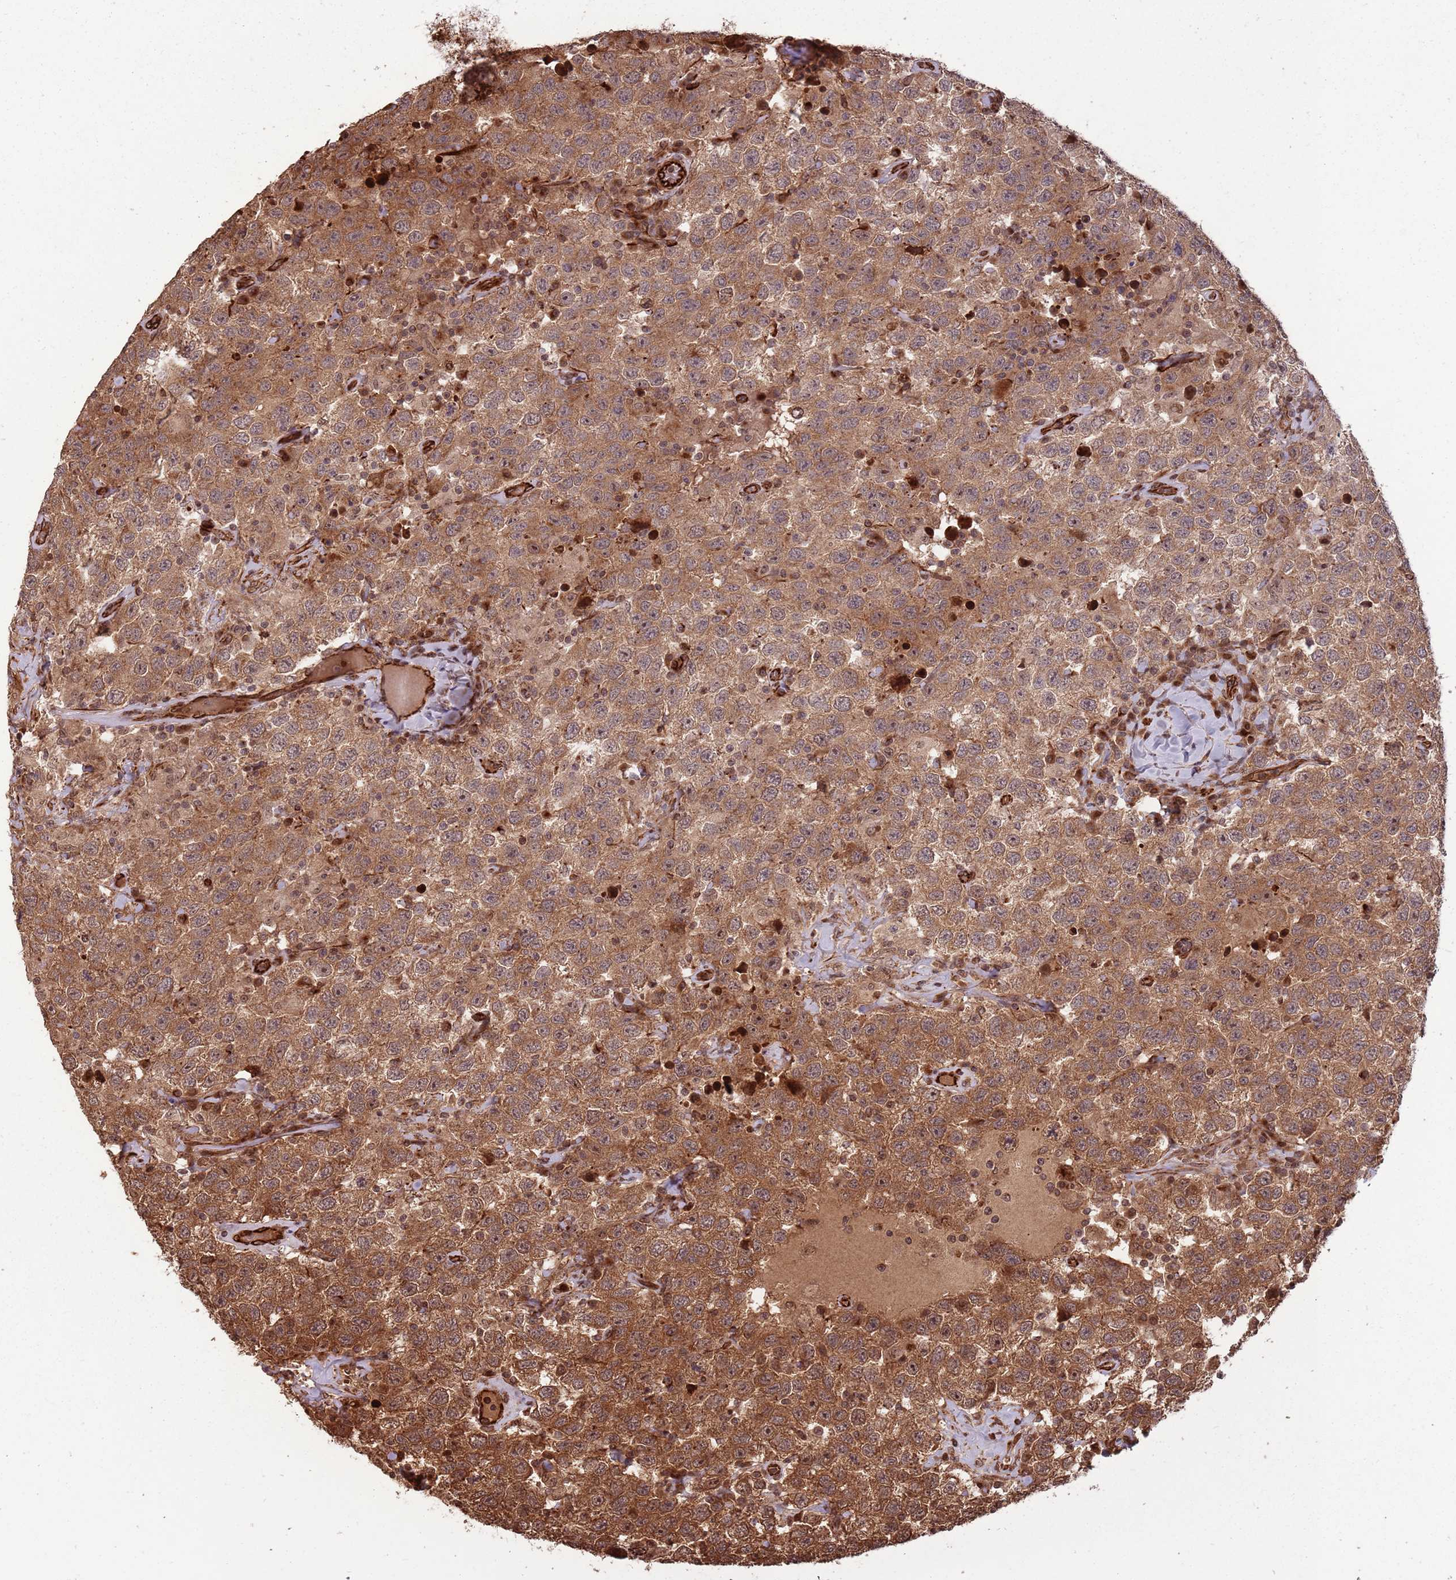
{"staining": {"intensity": "moderate", "quantity": ">75%", "location": "cytoplasmic/membranous,nuclear"}, "tissue": "testis cancer", "cell_type": "Tumor cells", "image_type": "cancer", "snomed": [{"axis": "morphology", "description": "Seminoma, NOS"}, {"axis": "topography", "description": "Testis"}], "caption": "Immunohistochemical staining of testis cancer (seminoma) exhibits medium levels of moderate cytoplasmic/membranous and nuclear protein expression in approximately >75% of tumor cells. (Stains: DAB (3,3'-diaminobenzidine) in brown, nuclei in blue, Microscopy: brightfield microscopy at high magnification).", "gene": "ADAMTS3", "patient": {"sex": "male", "age": 41}}